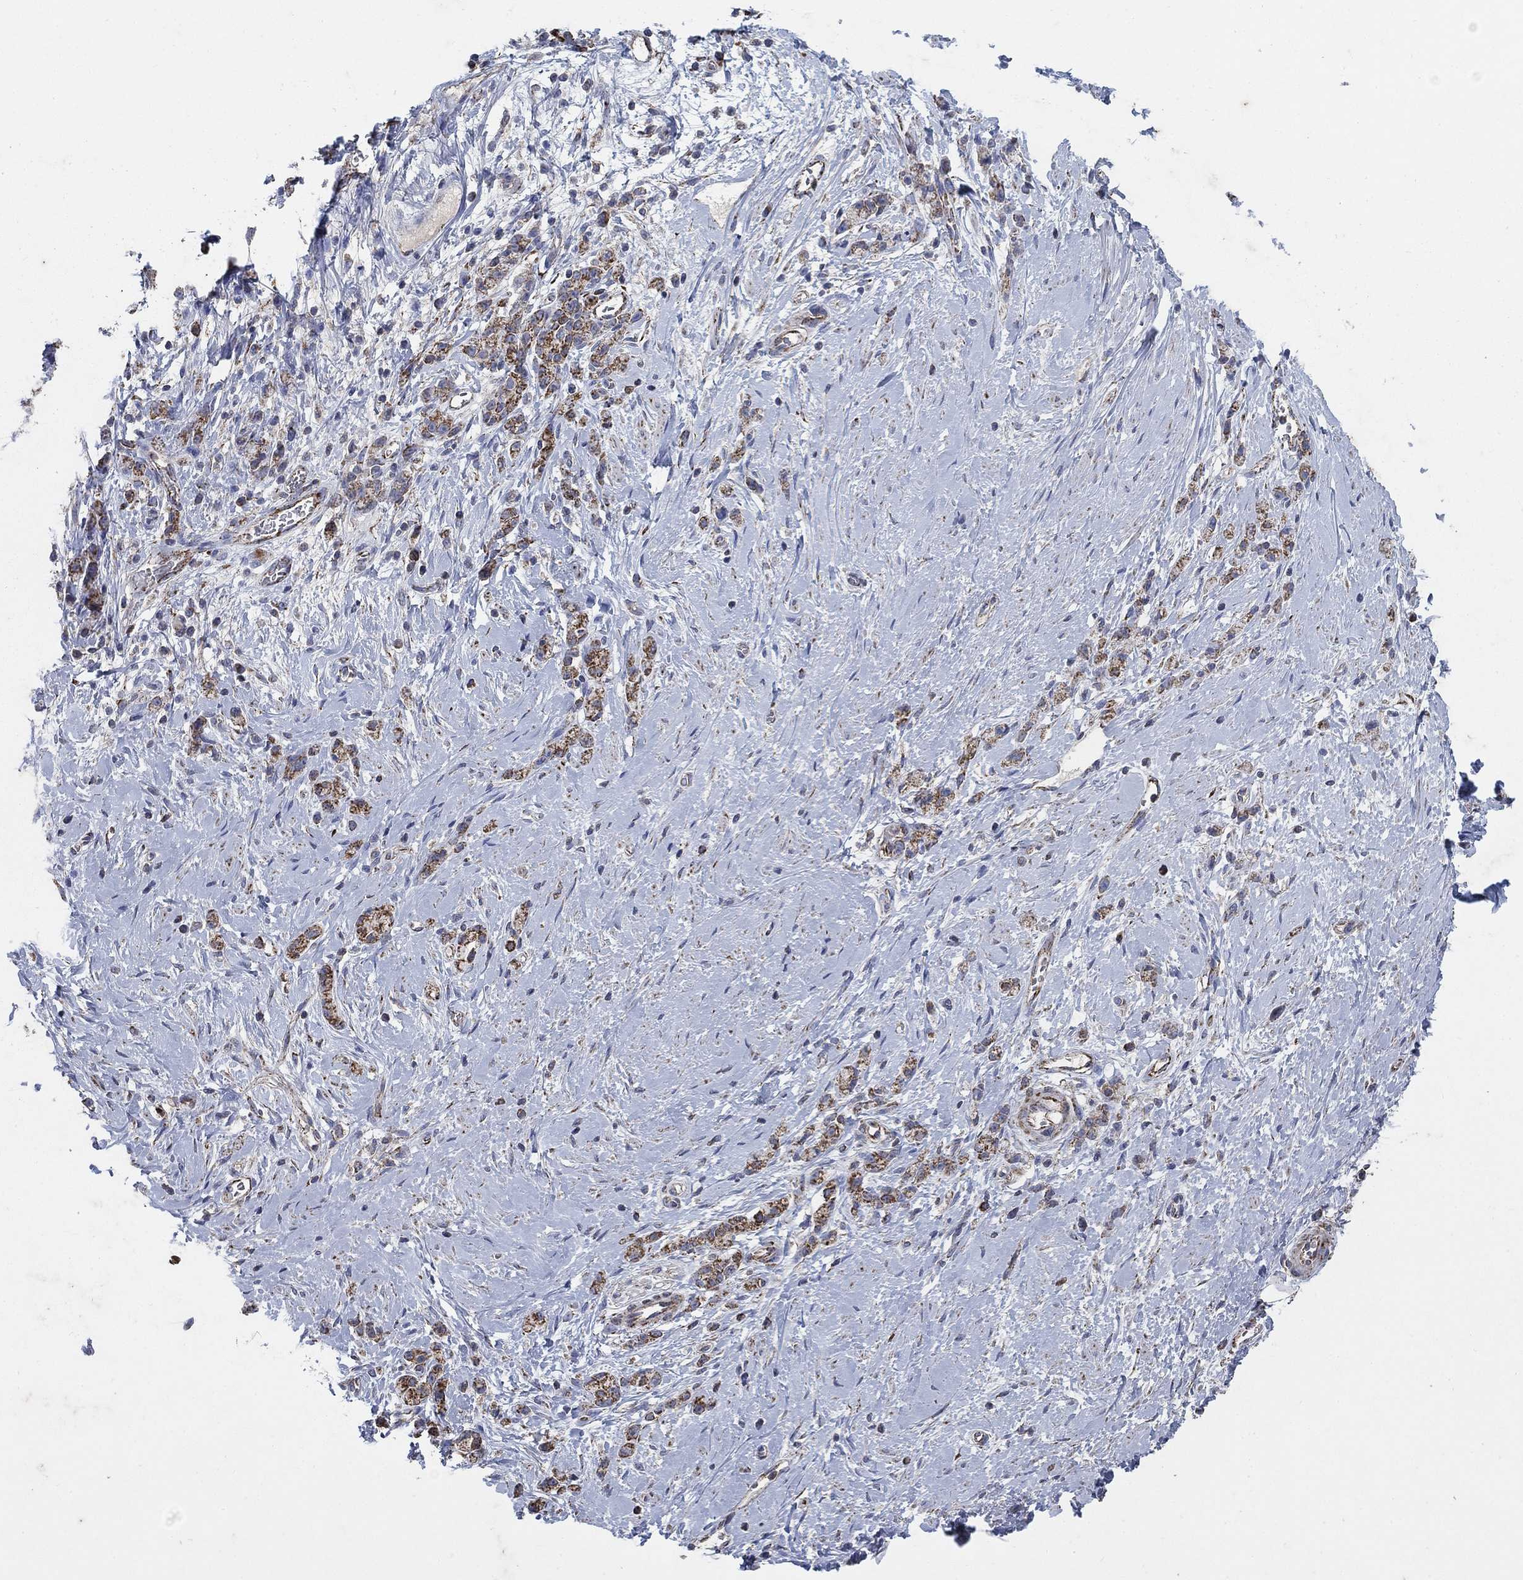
{"staining": {"intensity": "strong", "quantity": "<25%", "location": "cytoplasmic/membranous"}, "tissue": "stomach cancer", "cell_type": "Tumor cells", "image_type": "cancer", "snomed": [{"axis": "morphology", "description": "Adenocarcinoma, NOS"}, {"axis": "topography", "description": "Stomach"}], "caption": "Strong cytoplasmic/membranous staining for a protein is identified in about <25% of tumor cells of stomach cancer (adenocarcinoma) using immunohistochemistry.", "gene": "PNPLA2", "patient": {"sex": "male", "age": 58}}